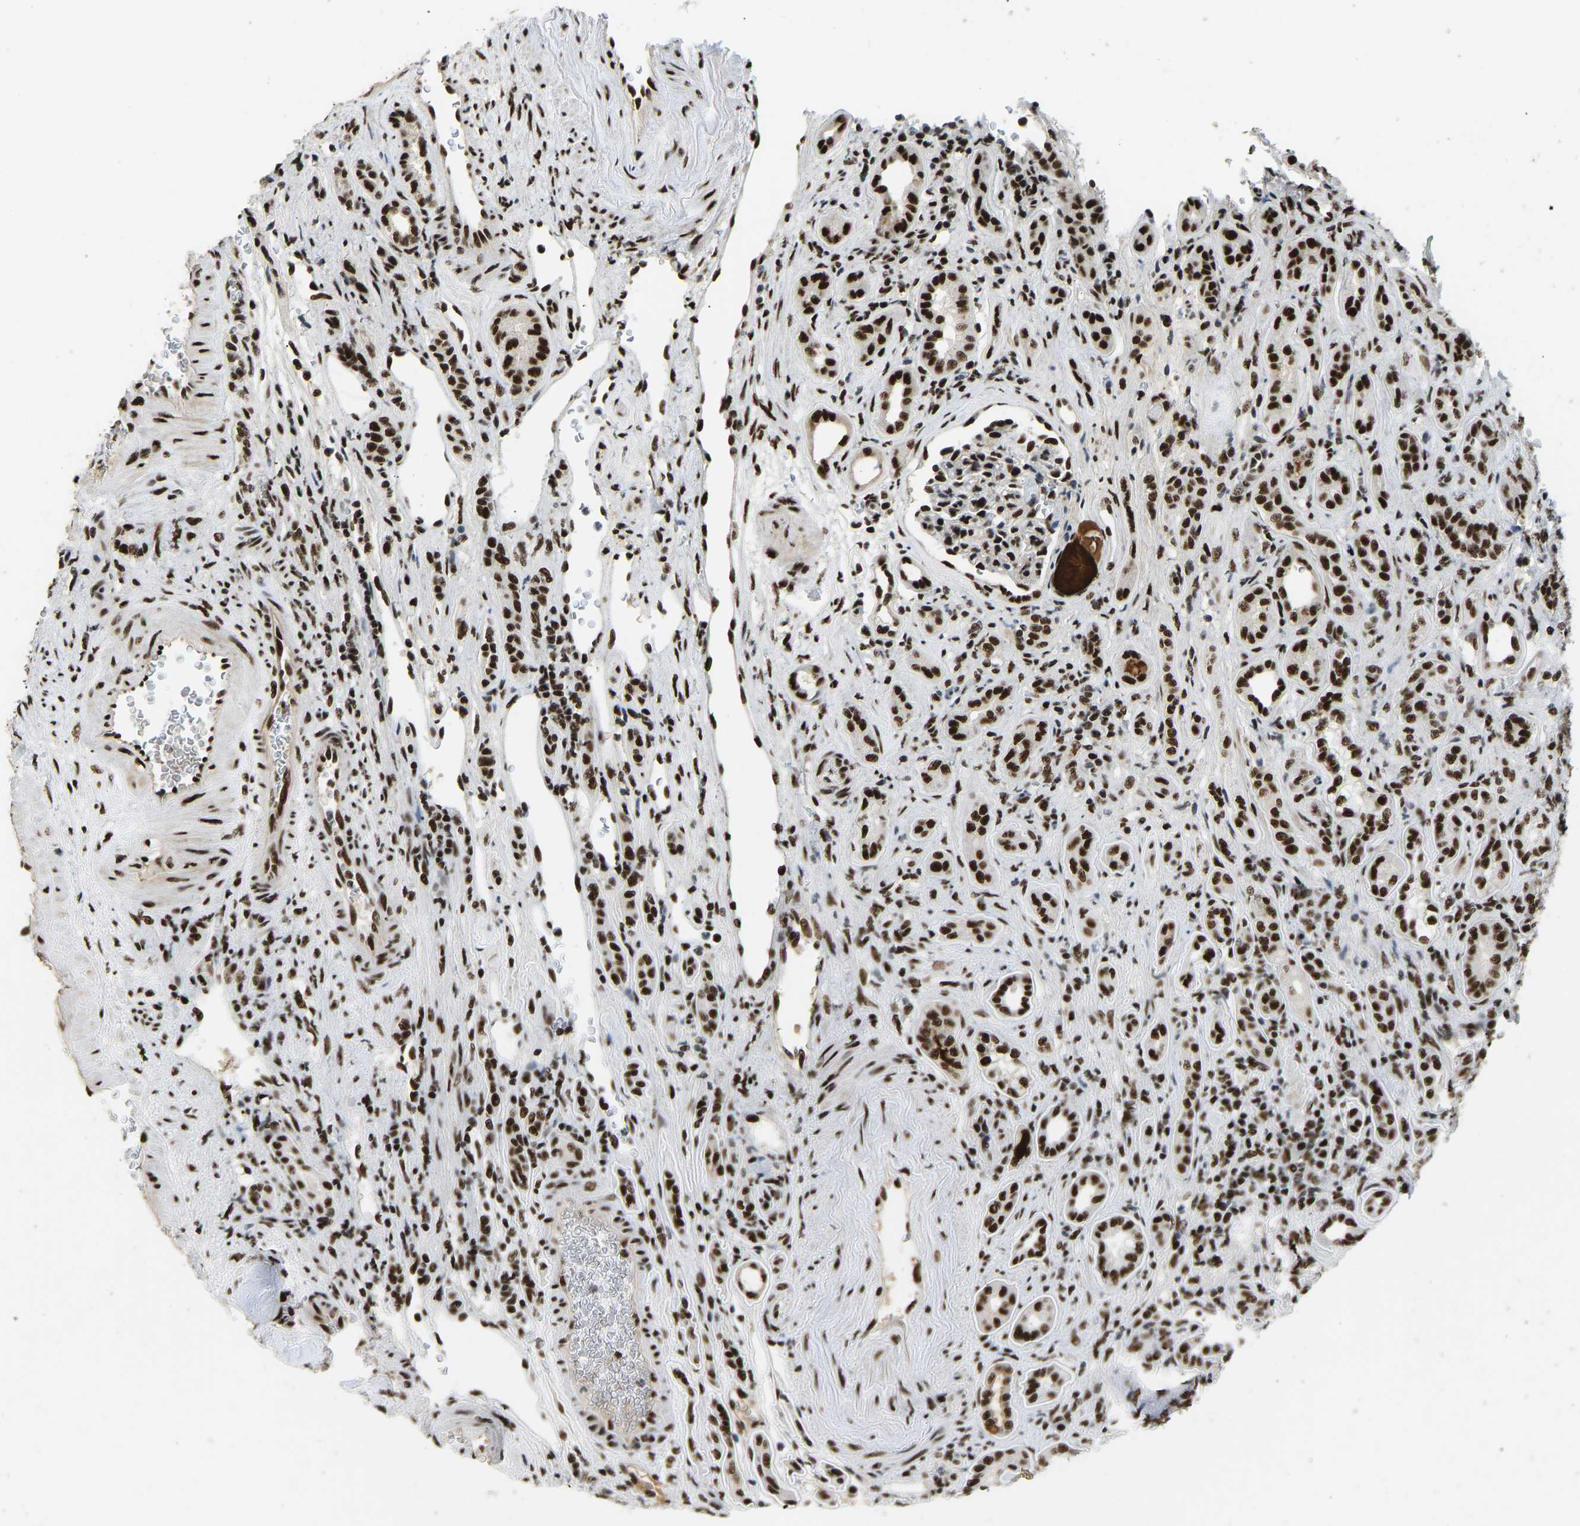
{"staining": {"intensity": "strong", "quantity": ">75%", "location": "nuclear"}, "tissue": "renal cancer", "cell_type": "Tumor cells", "image_type": "cancer", "snomed": [{"axis": "morphology", "description": "Adenocarcinoma, NOS"}, {"axis": "topography", "description": "Kidney"}], "caption": "Adenocarcinoma (renal) stained for a protein (brown) shows strong nuclear positive positivity in approximately >75% of tumor cells.", "gene": "FOXK1", "patient": {"sex": "female", "age": 69}}